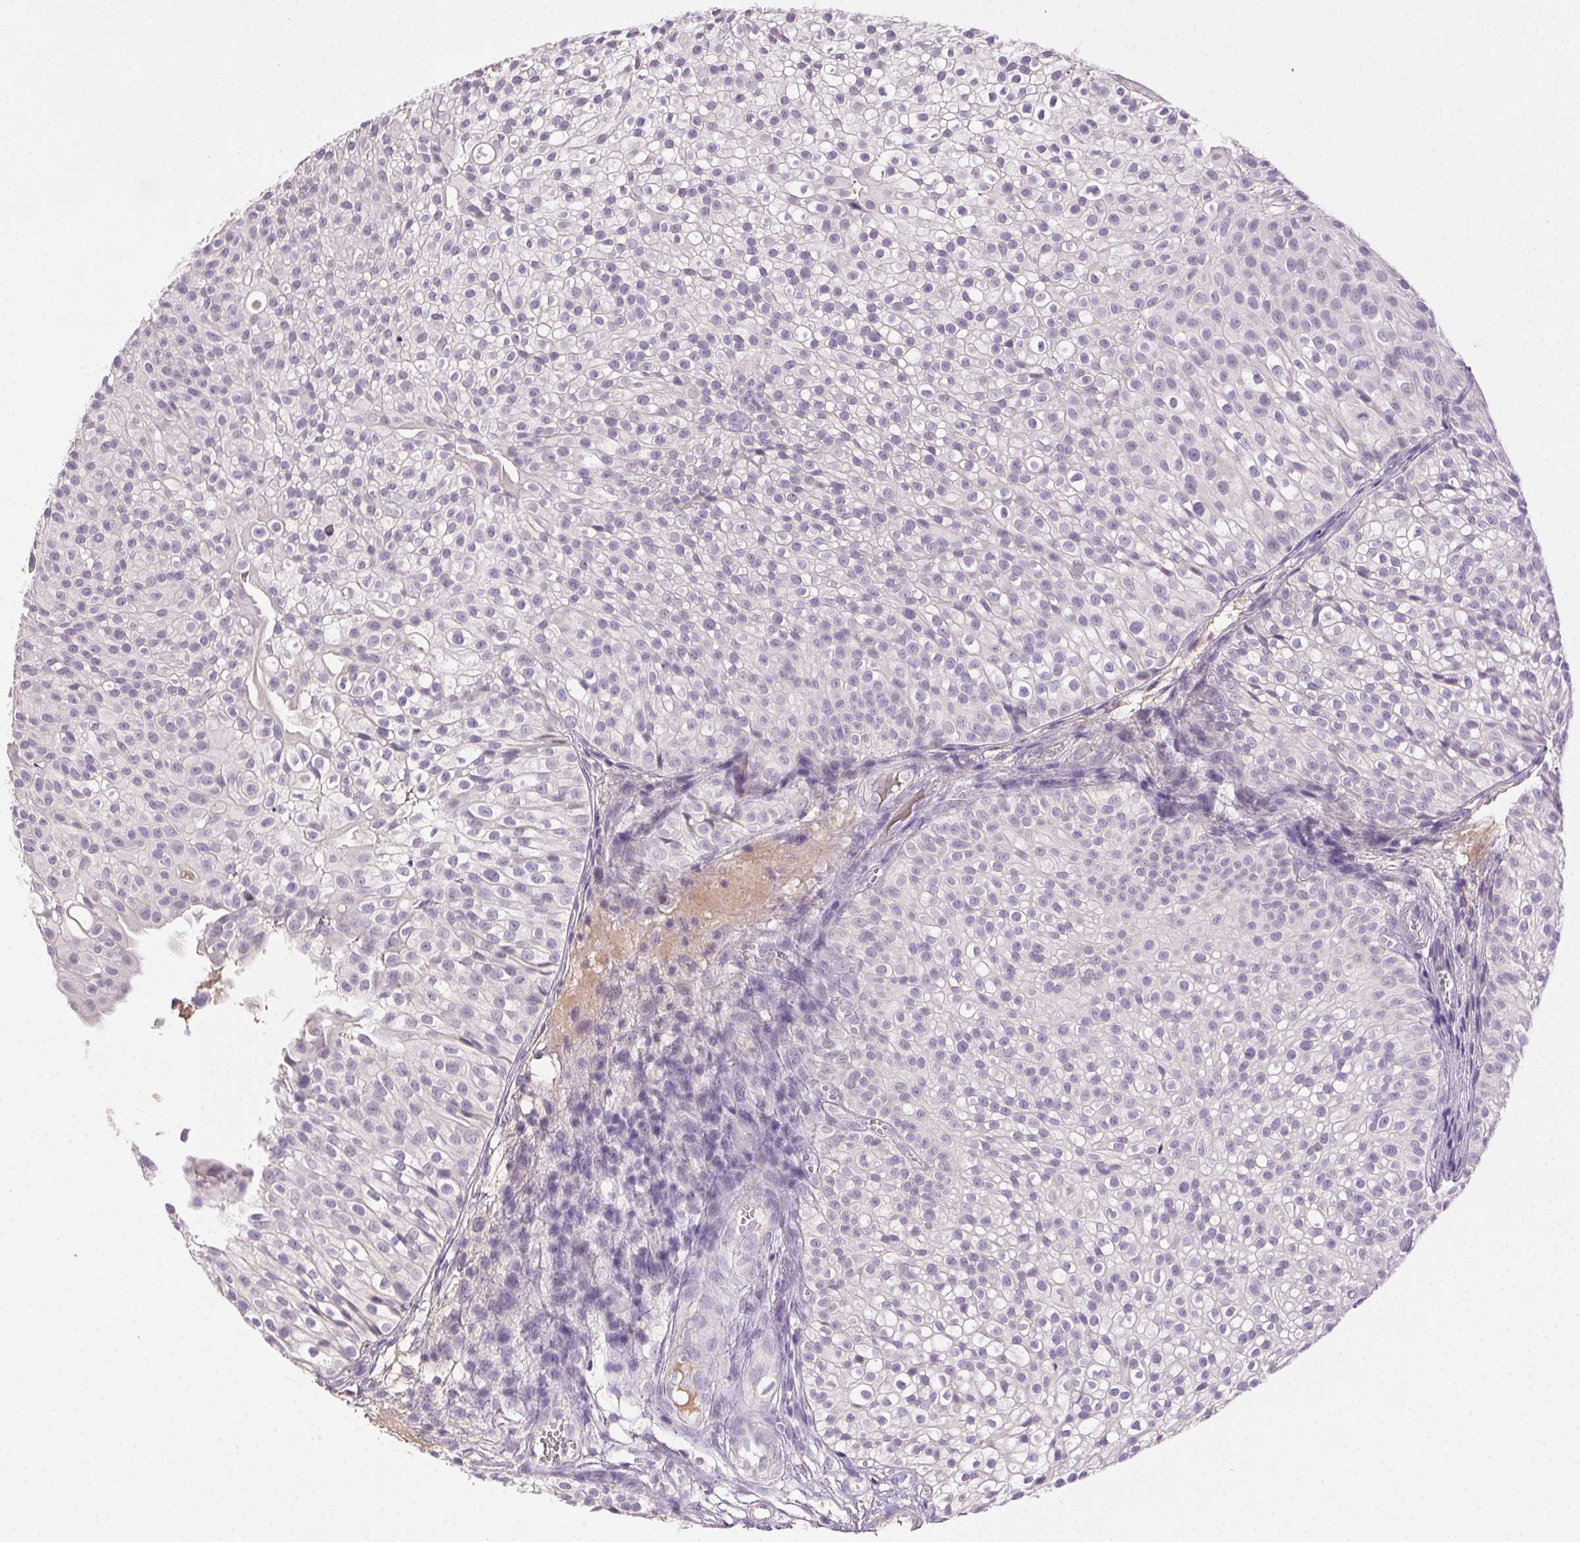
{"staining": {"intensity": "negative", "quantity": "none", "location": "none"}, "tissue": "urothelial cancer", "cell_type": "Tumor cells", "image_type": "cancer", "snomed": [{"axis": "morphology", "description": "Urothelial carcinoma, Low grade"}, {"axis": "topography", "description": "Urinary bladder"}], "caption": "IHC photomicrograph of human urothelial cancer stained for a protein (brown), which reveals no positivity in tumor cells.", "gene": "BPIFB2", "patient": {"sex": "male", "age": 70}}